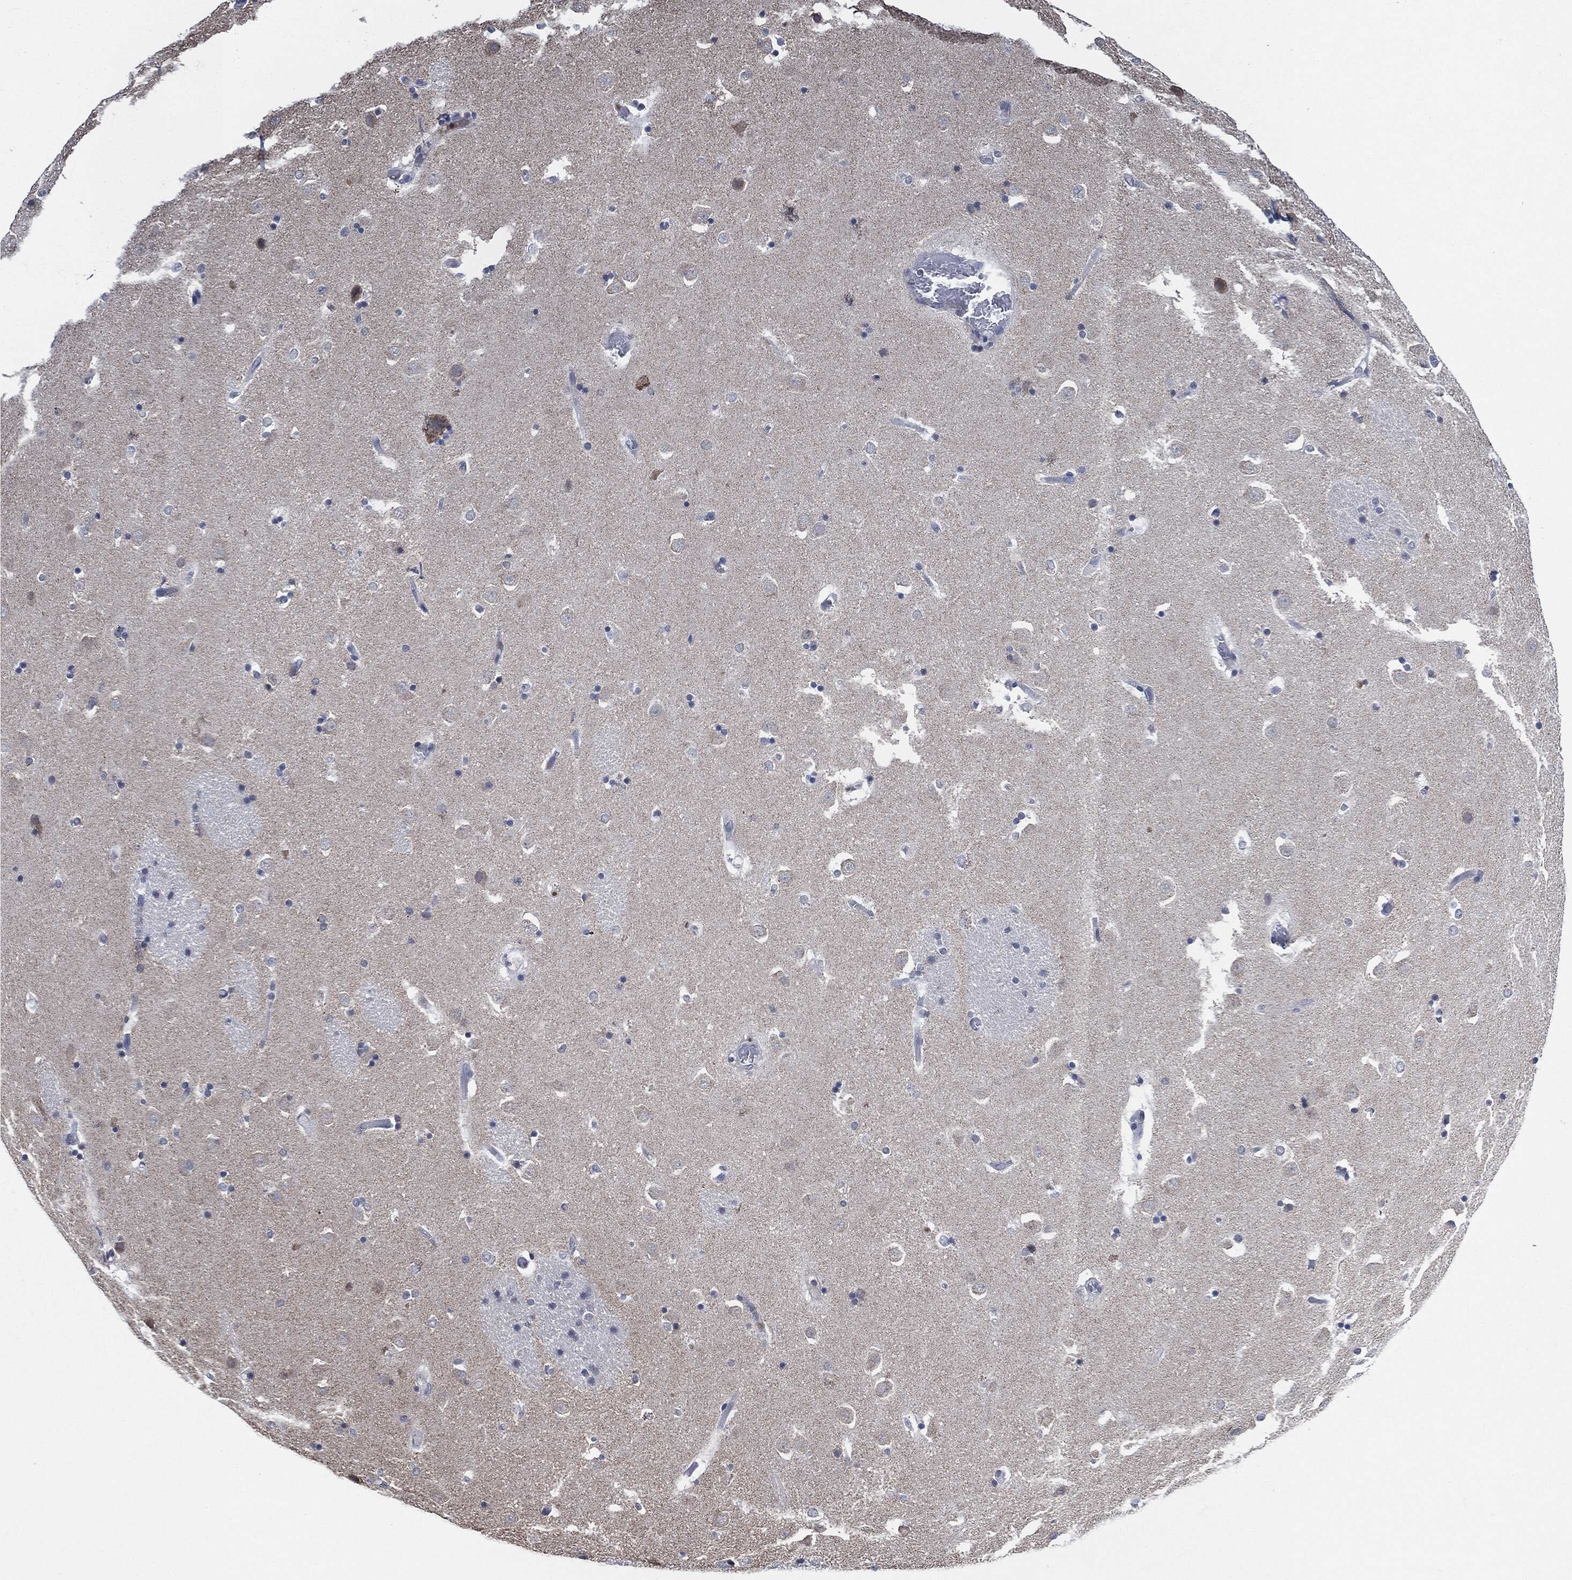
{"staining": {"intensity": "negative", "quantity": "none", "location": "none"}, "tissue": "caudate", "cell_type": "Glial cells", "image_type": "normal", "snomed": [{"axis": "morphology", "description": "Normal tissue, NOS"}, {"axis": "topography", "description": "Lateral ventricle wall"}], "caption": "Glial cells show no significant protein staining in normal caudate.", "gene": "IL2RG", "patient": {"sex": "male", "age": 51}}